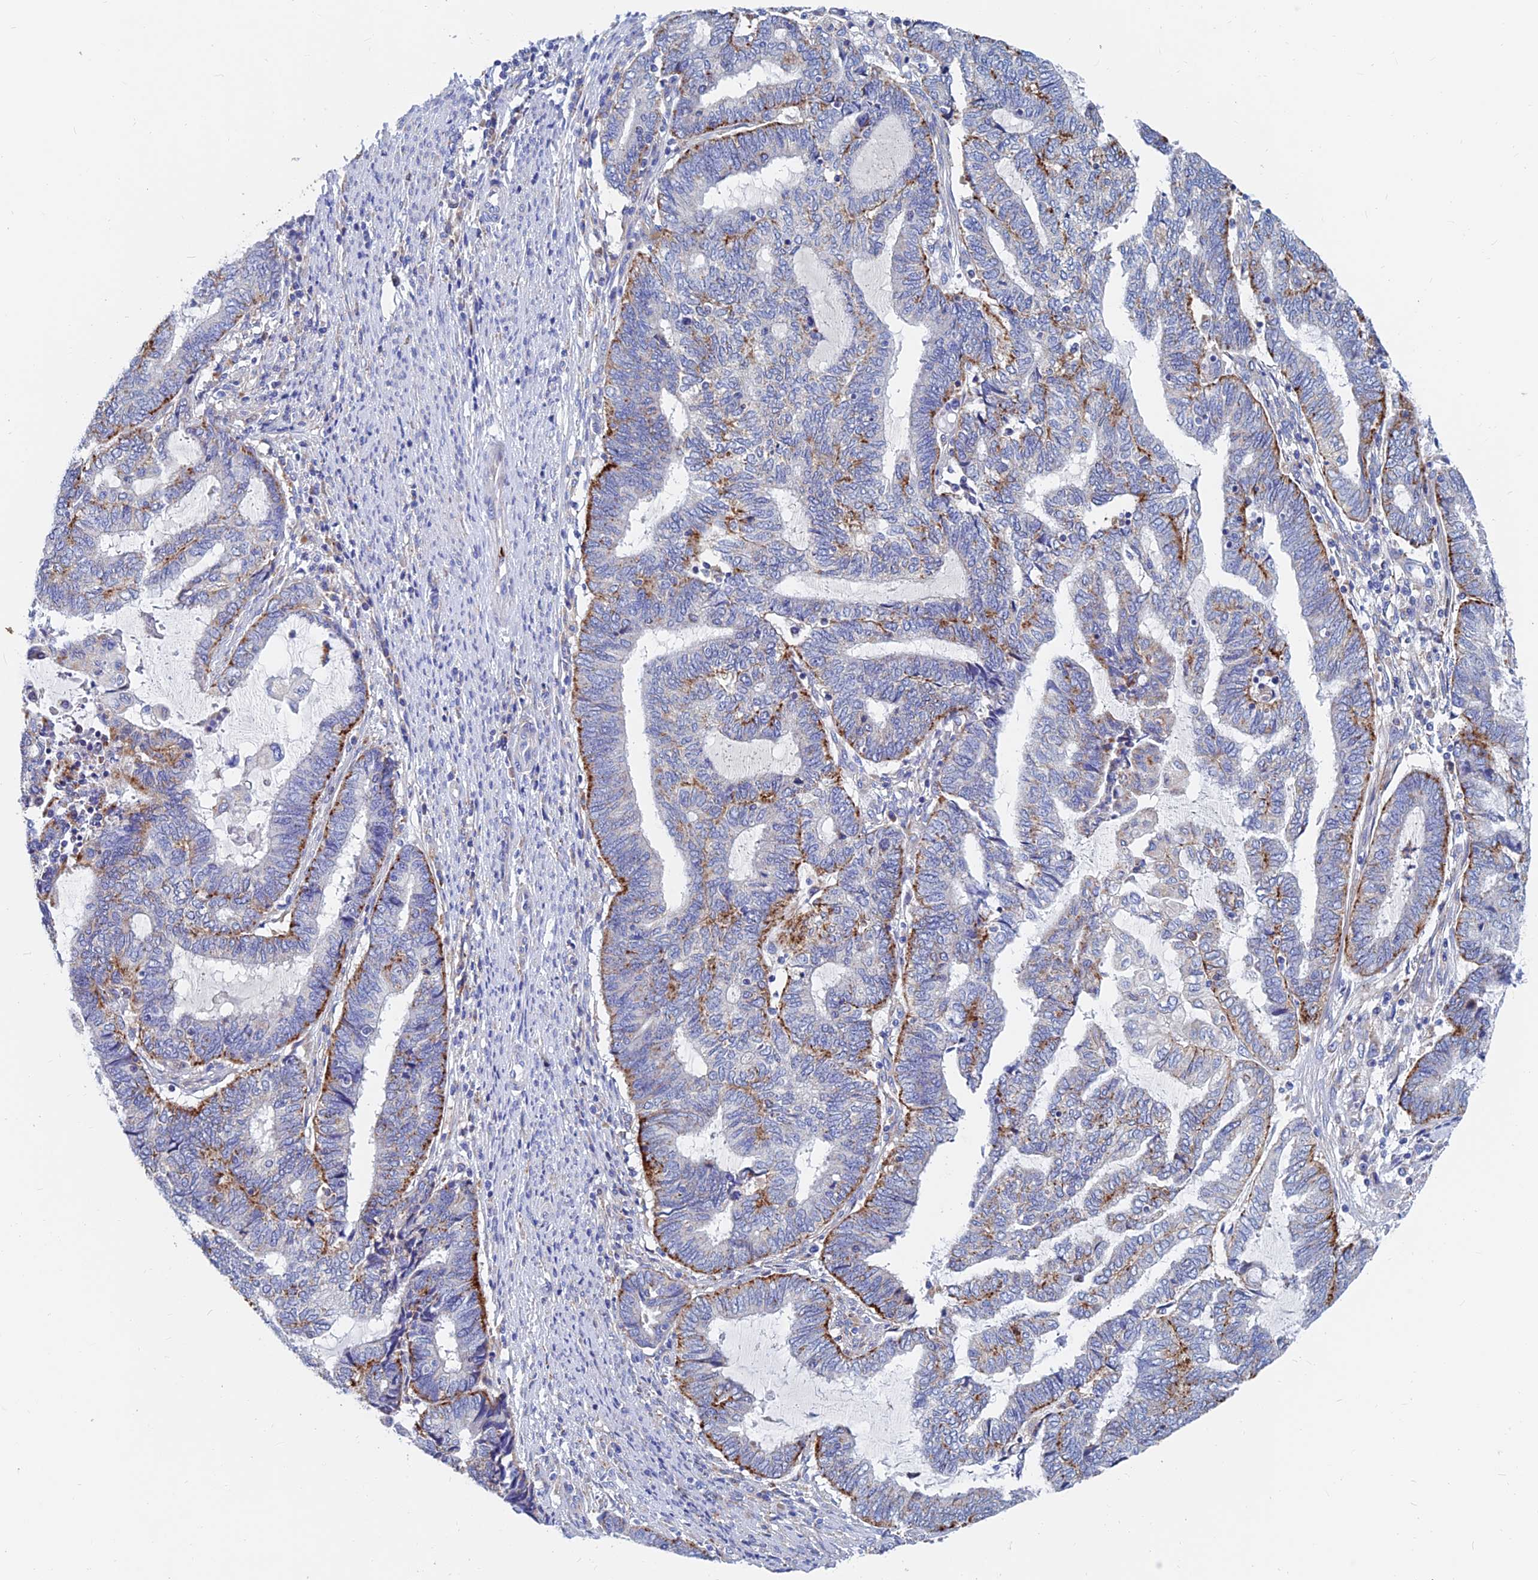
{"staining": {"intensity": "moderate", "quantity": ">75%", "location": "cytoplasmic/membranous"}, "tissue": "endometrial cancer", "cell_type": "Tumor cells", "image_type": "cancer", "snomed": [{"axis": "morphology", "description": "Adenocarcinoma, NOS"}, {"axis": "topography", "description": "Uterus"}, {"axis": "topography", "description": "Endometrium"}], "caption": "Adenocarcinoma (endometrial) stained for a protein (brown) shows moderate cytoplasmic/membranous positive expression in approximately >75% of tumor cells.", "gene": "SPNS1", "patient": {"sex": "female", "age": 70}}